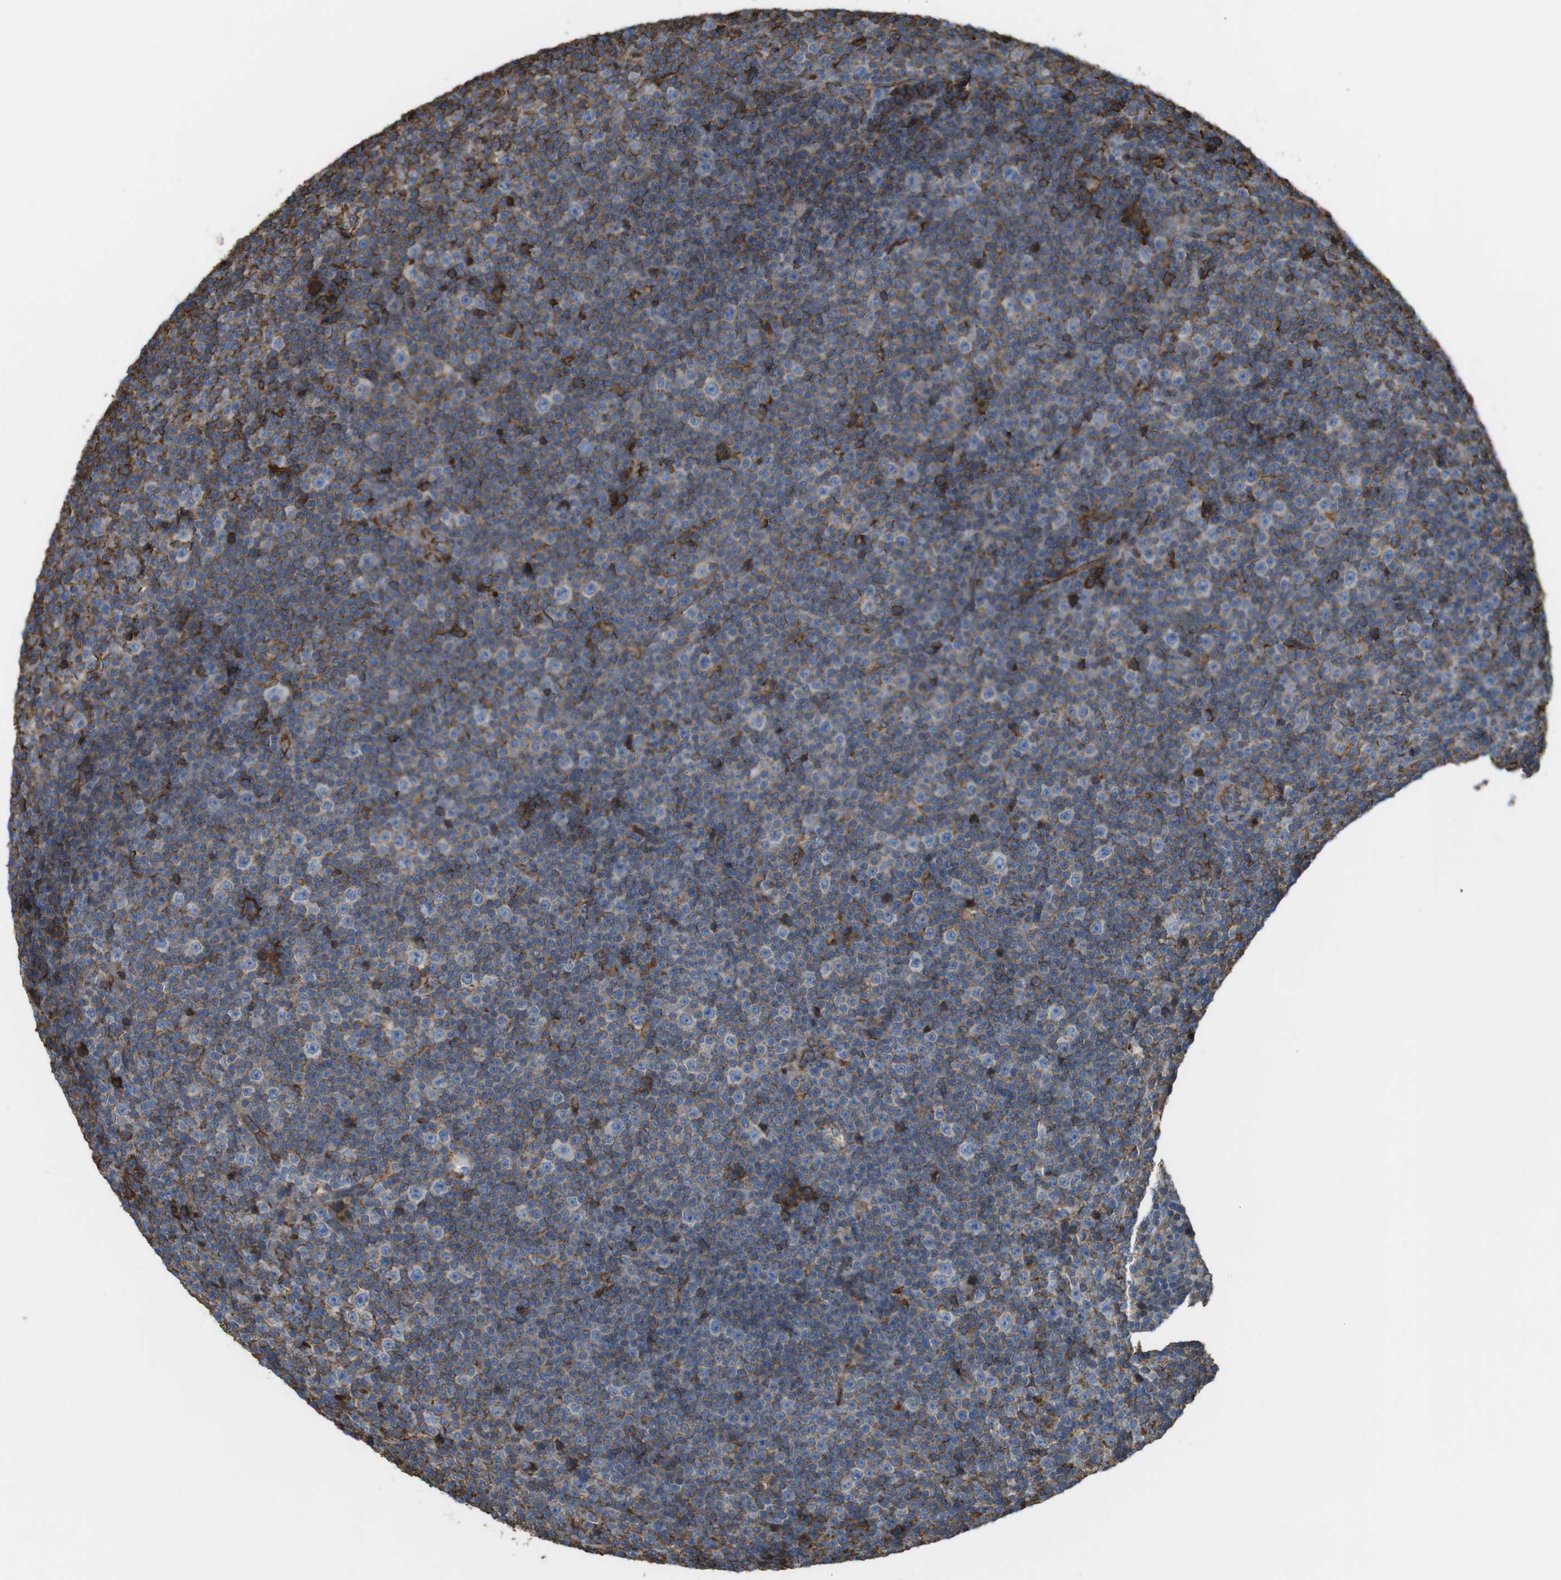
{"staining": {"intensity": "moderate", "quantity": "<25%", "location": "cytoplasmic/membranous"}, "tissue": "lymphoma", "cell_type": "Tumor cells", "image_type": "cancer", "snomed": [{"axis": "morphology", "description": "Malignant lymphoma, non-Hodgkin's type, Low grade"}, {"axis": "topography", "description": "Lymph node"}], "caption": "The histopathology image exhibits immunohistochemical staining of lymphoma. There is moderate cytoplasmic/membranous expression is seen in about <25% of tumor cells.", "gene": "LTBP4", "patient": {"sex": "female", "age": 67}}